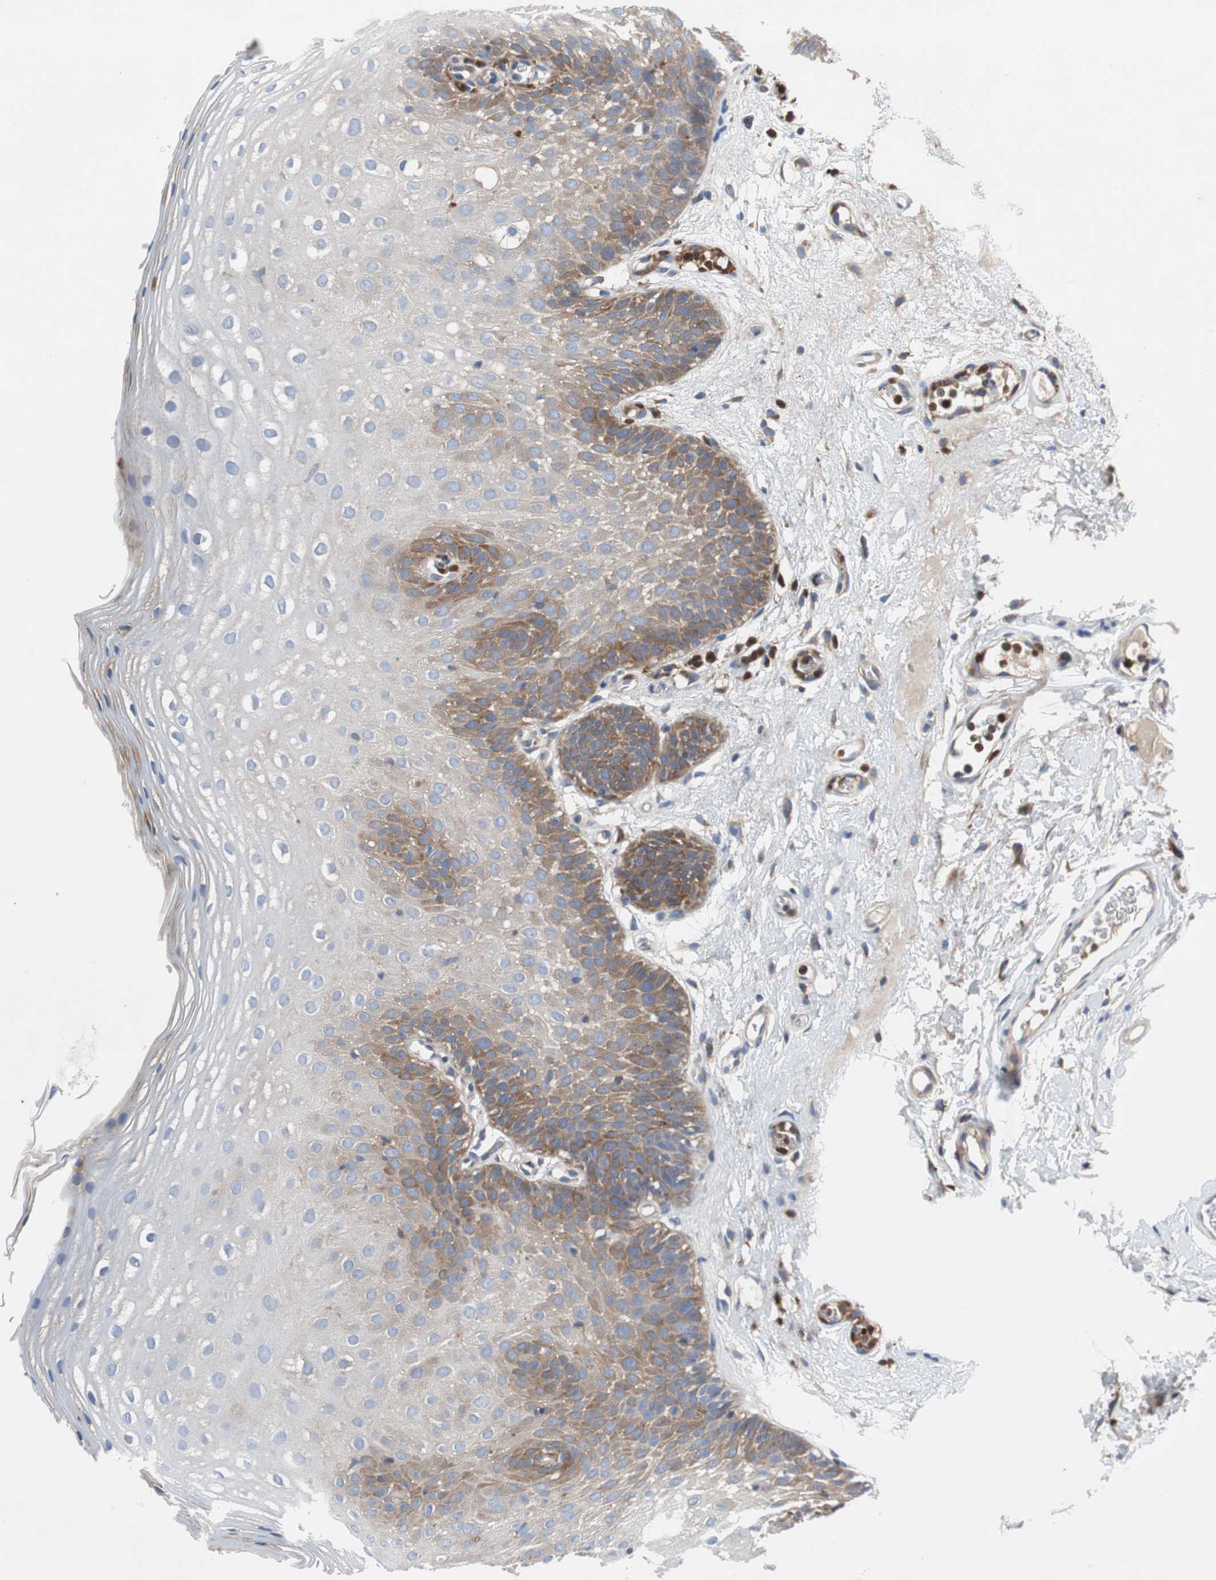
{"staining": {"intensity": "moderate", "quantity": "25%-75%", "location": "cytoplasmic/membranous"}, "tissue": "oral mucosa", "cell_type": "Squamous epithelial cells", "image_type": "normal", "snomed": [{"axis": "morphology", "description": "Normal tissue, NOS"}, {"axis": "morphology", "description": "Squamous cell carcinoma, NOS"}, {"axis": "topography", "description": "Skeletal muscle"}, {"axis": "topography", "description": "Oral tissue"}], "caption": "A brown stain highlights moderate cytoplasmic/membranous expression of a protein in squamous epithelial cells of benign human oral mucosa.", "gene": "GYS1", "patient": {"sex": "male", "age": 71}}